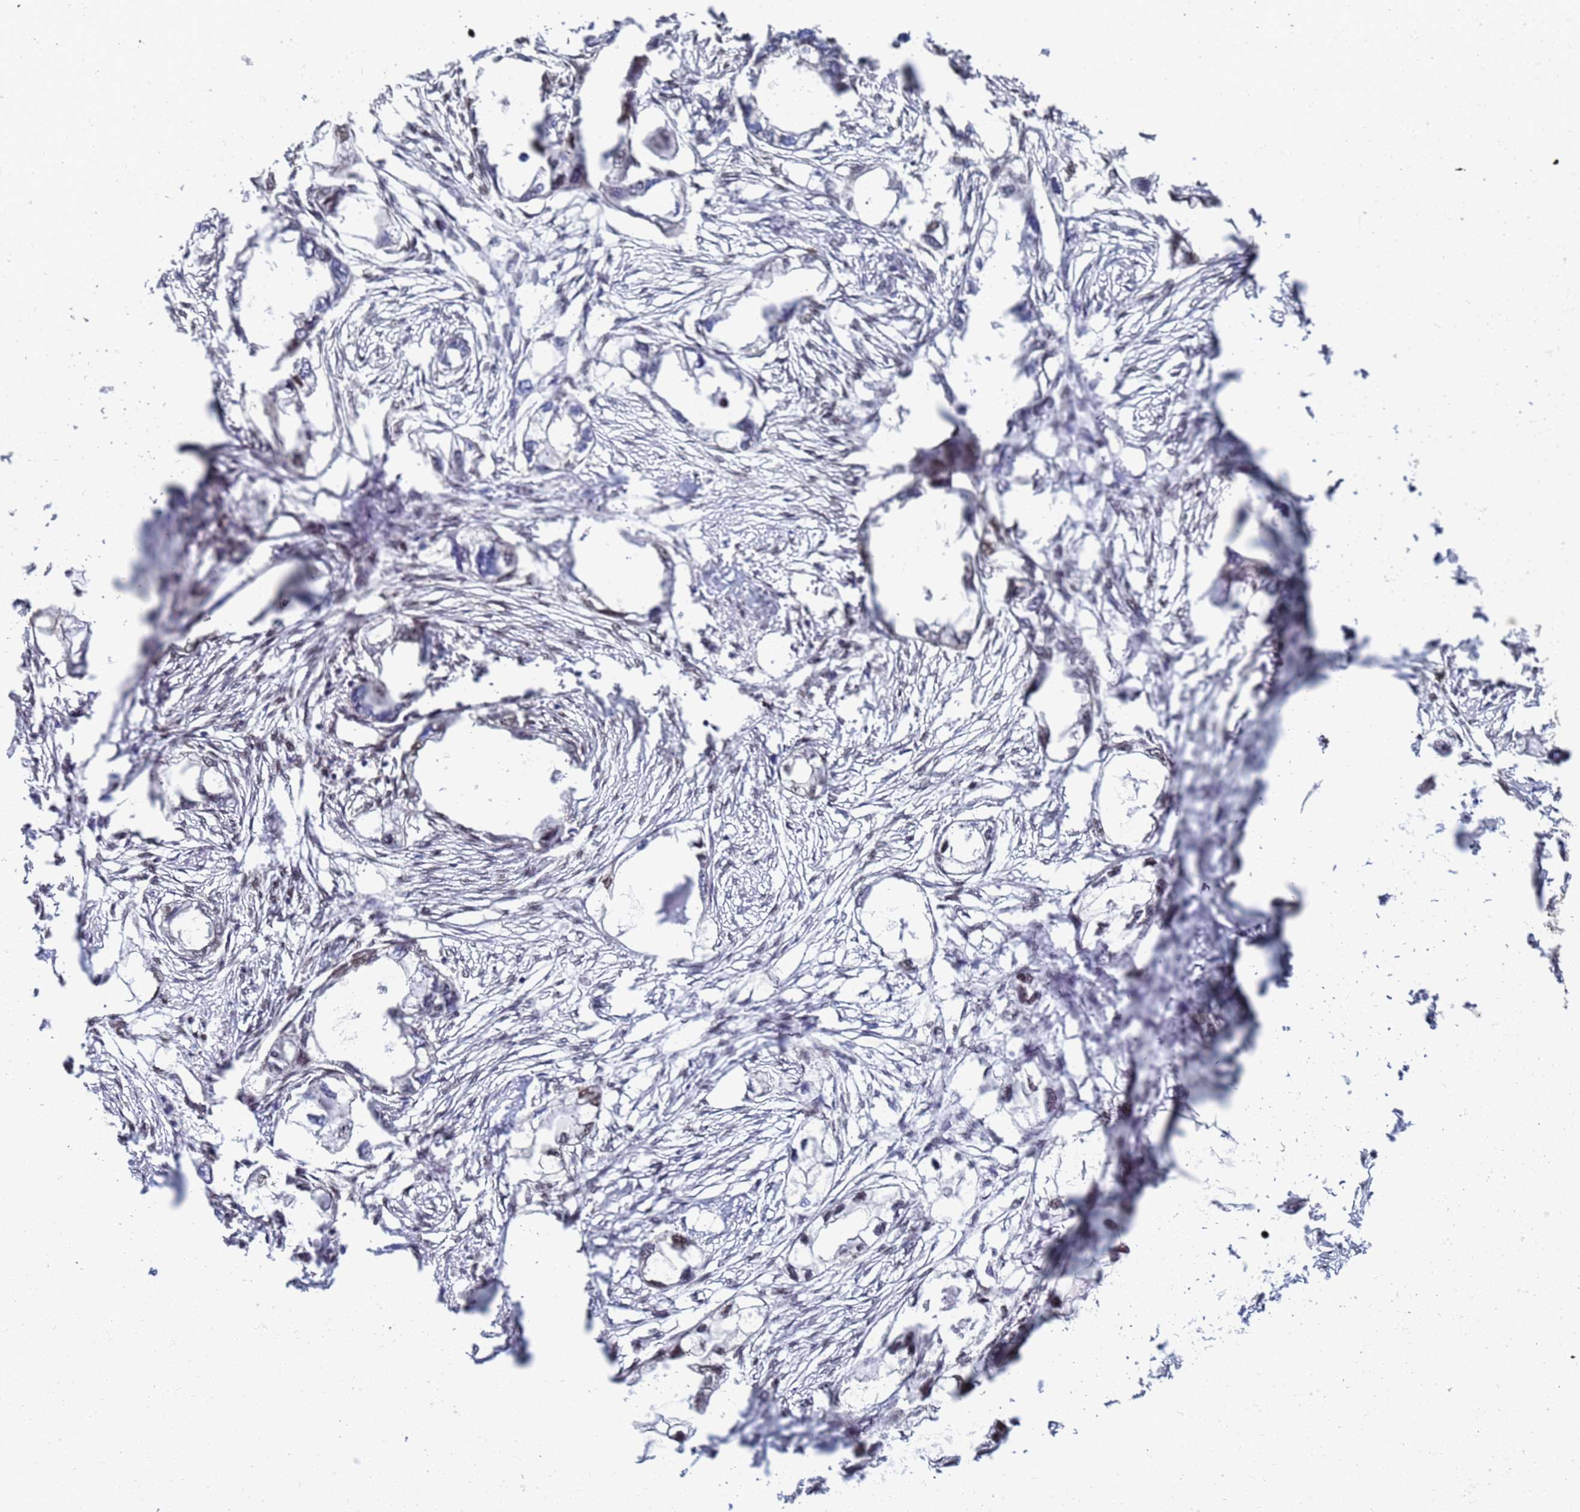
{"staining": {"intensity": "weak", "quantity": "<25%", "location": "nuclear"}, "tissue": "endometrial cancer", "cell_type": "Tumor cells", "image_type": "cancer", "snomed": [{"axis": "morphology", "description": "Adenocarcinoma, NOS"}, {"axis": "morphology", "description": "Adenocarcinoma, metastatic, NOS"}, {"axis": "topography", "description": "Adipose tissue"}, {"axis": "topography", "description": "Endometrium"}], "caption": "Immunohistochemical staining of endometrial cancer (metastatic adenocarcinoma) reveals no significant positivity in tumor cells.", "gene": "AP5Z1", "patient": {"sex": "female", "age": 67}}